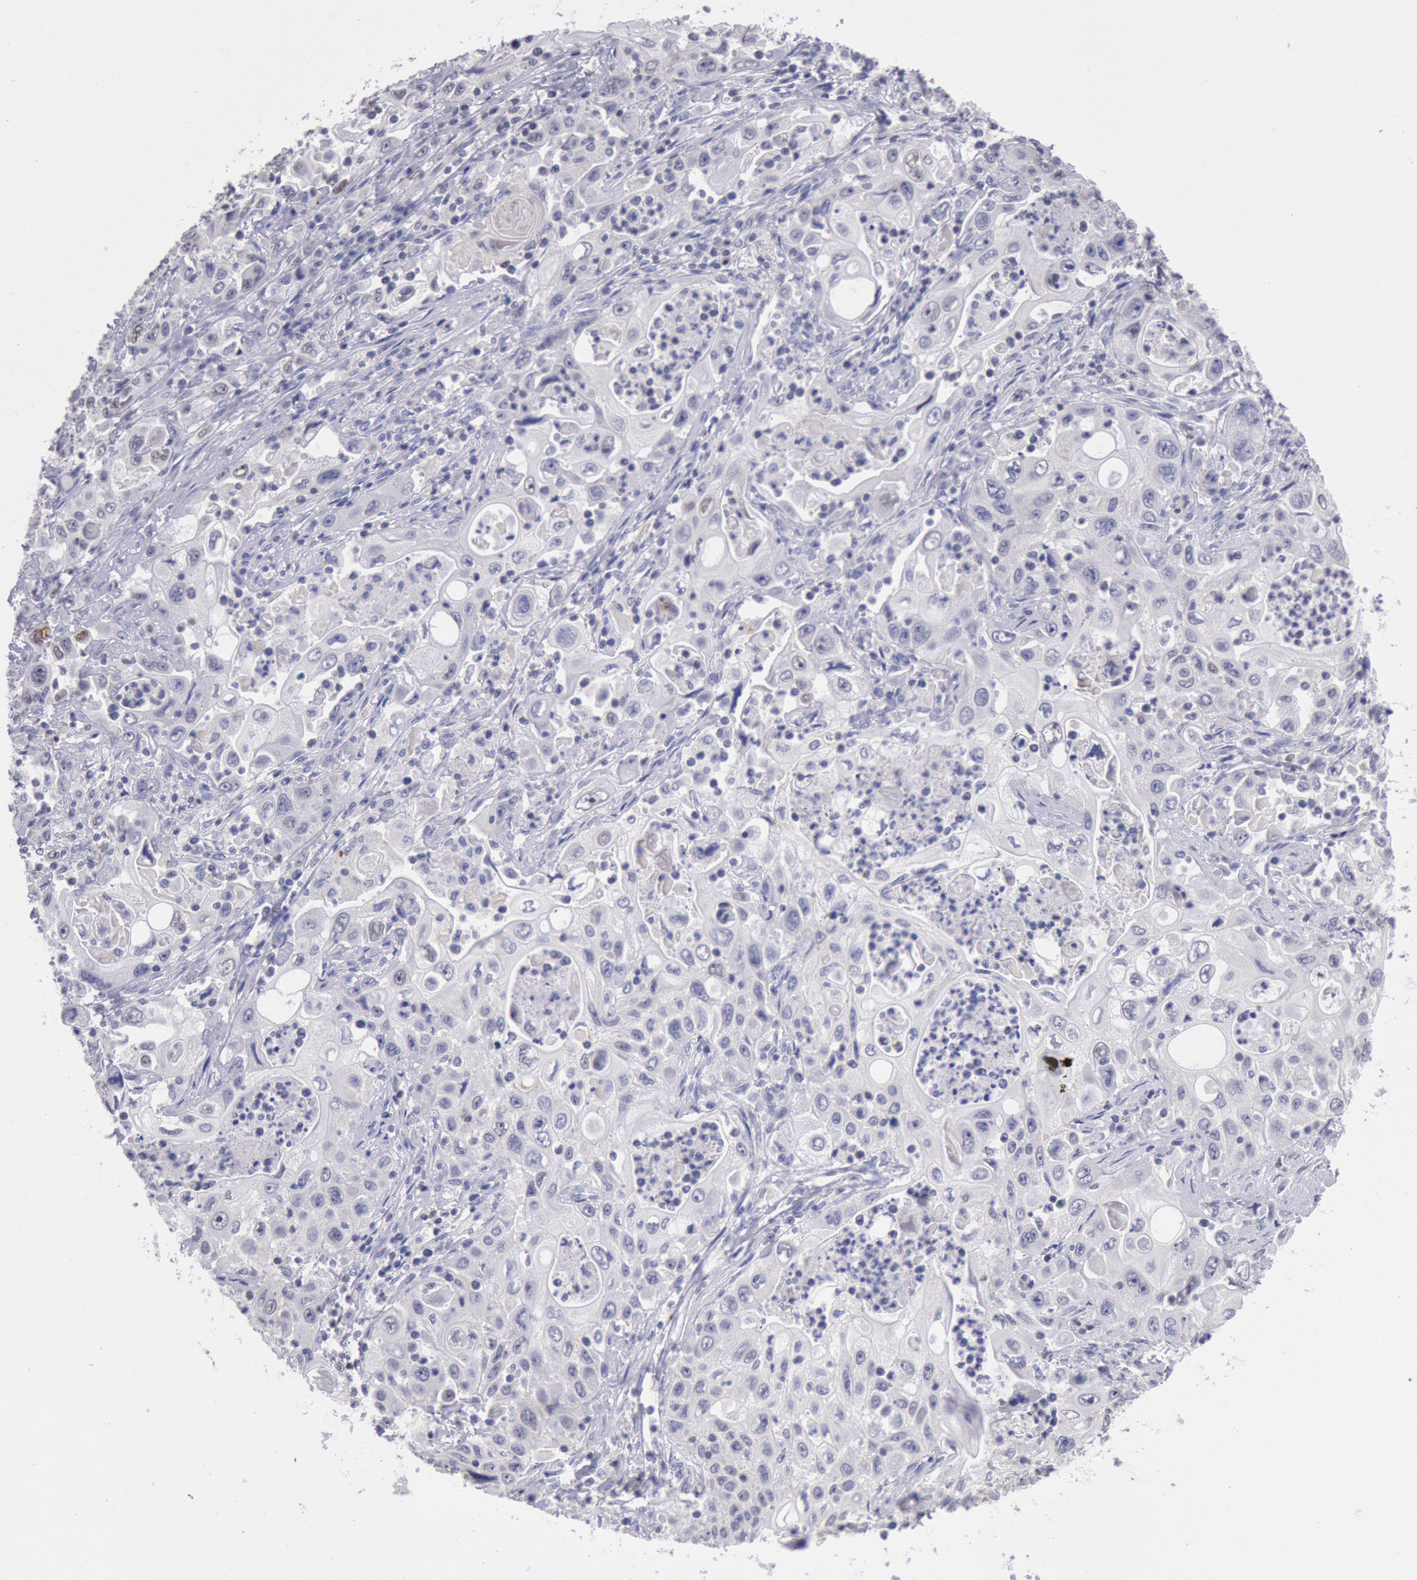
{"staining": {"intensity": "negative", "quantity": "none", "location": "none"}, "tissue": "pancreatic cancer", "cell_type": "Tumor cells", "image_type": "cancer", "snomed": [{"axis": "morphology", "description": "Adenocarcinoma, NOS"}, {"axis": "topography", "description": "Pancreas"}], "caption": "Immunohistochemistry of pancreatic cancer (adenocarcinoma) demonstrates no staining in tumor cells. (Stains: DAB IHC with hematoxylin counter stain, Microscopy: brightfield microscopy at high magnification).", "gene": "RPS6KA5", "patient": {"sex": "male", "age": 70}}